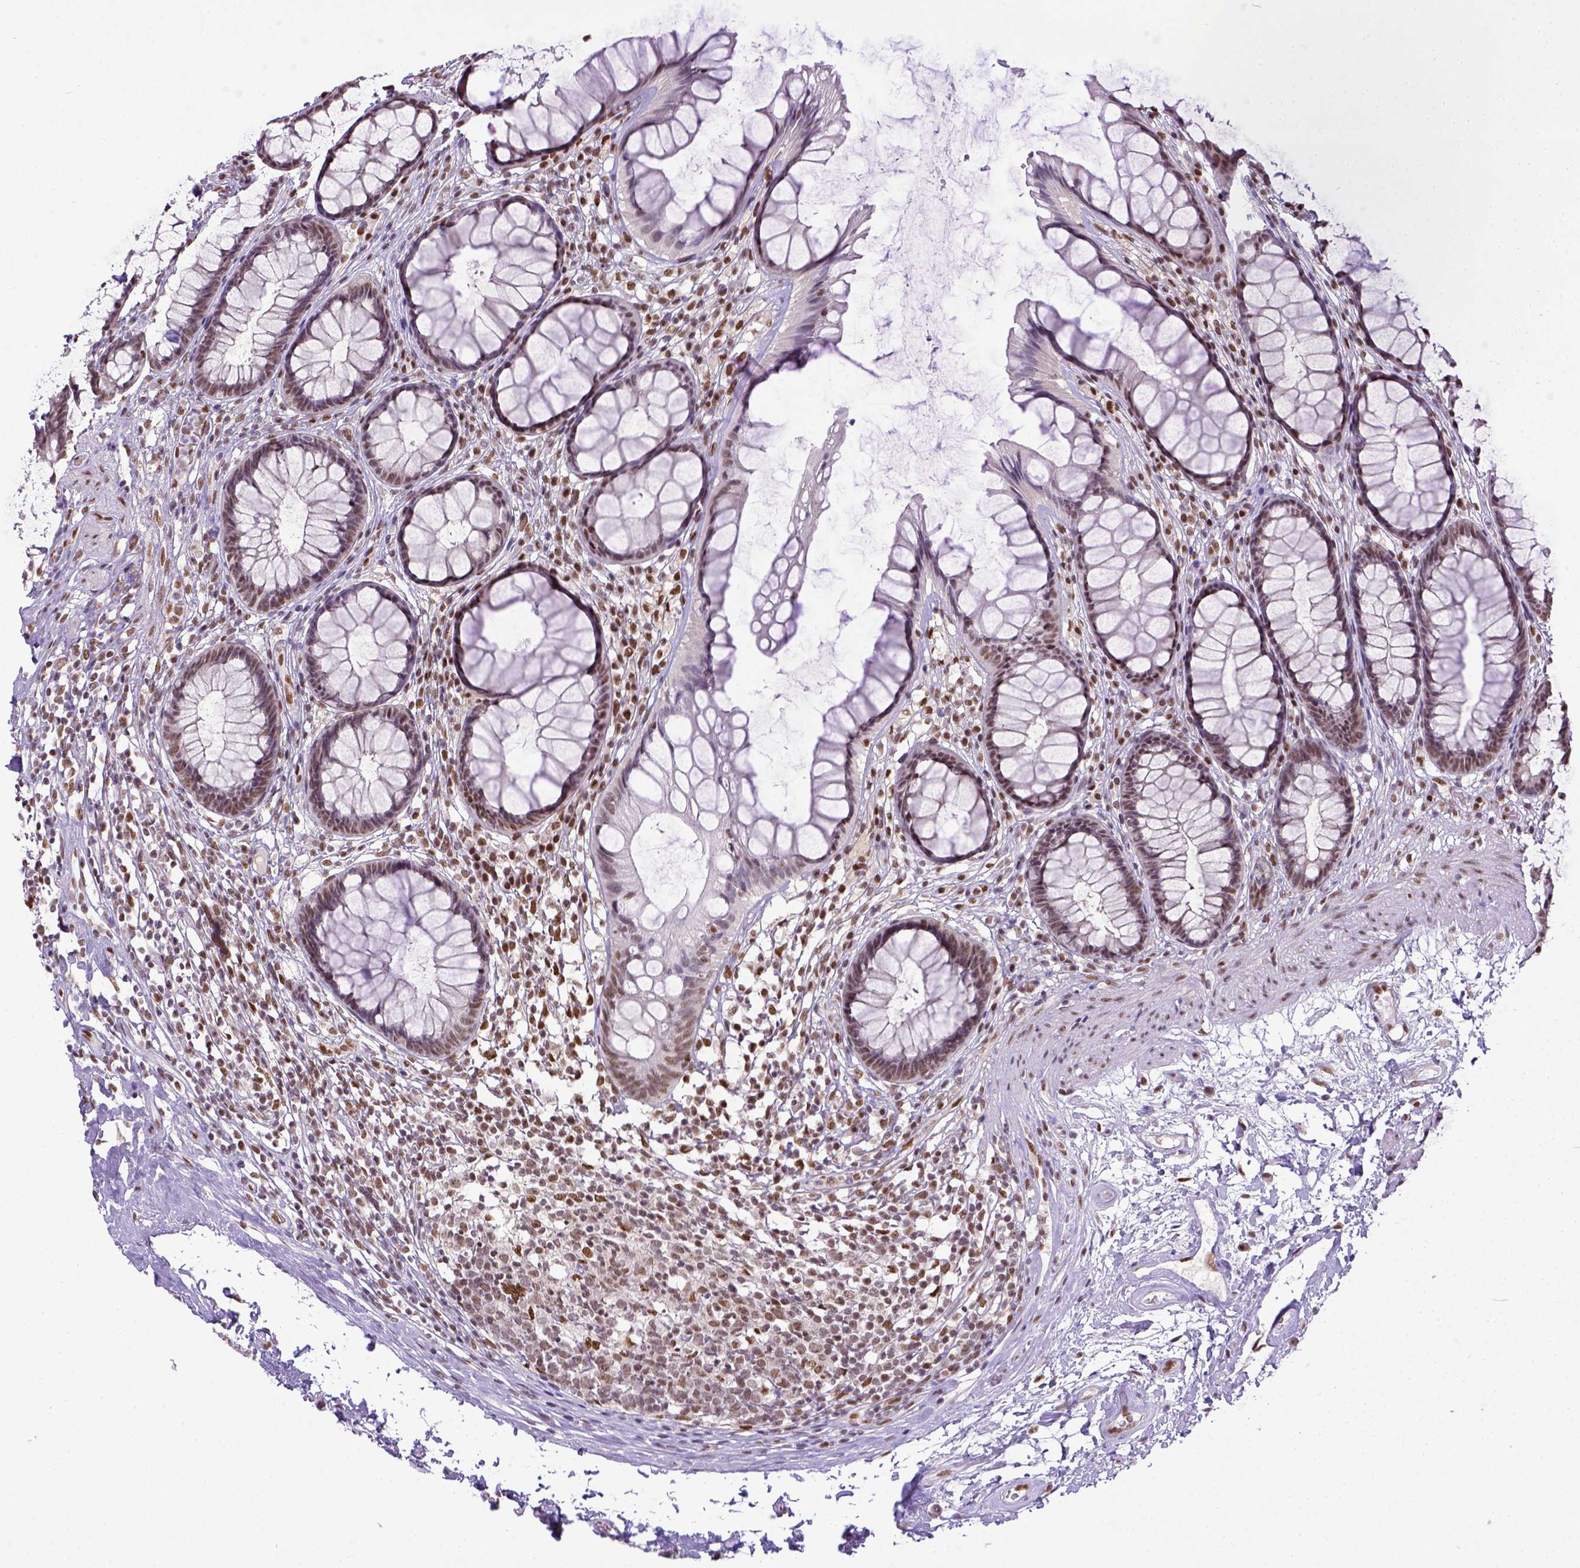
{"staining": {"intensity": "moderate", "quantity": ">75%", "location": "nuclear"}, "tissue": "rectum", "cell_type": "Glandular cells", "image_type": "normal", "snomed": [{"axis": "morphology", "description": "Normal tissue, NOS"}, {"axis": "topography", "description": "Rectum"}], "caption": "The immunohistochemical stain shows moderate nuclear expression in glandular cells of benign rectum. (DAB IHC with brightfield microscopy, high magnification).", "gene": "ERCC1", "patient": {"sex": "male", "age": 72}}